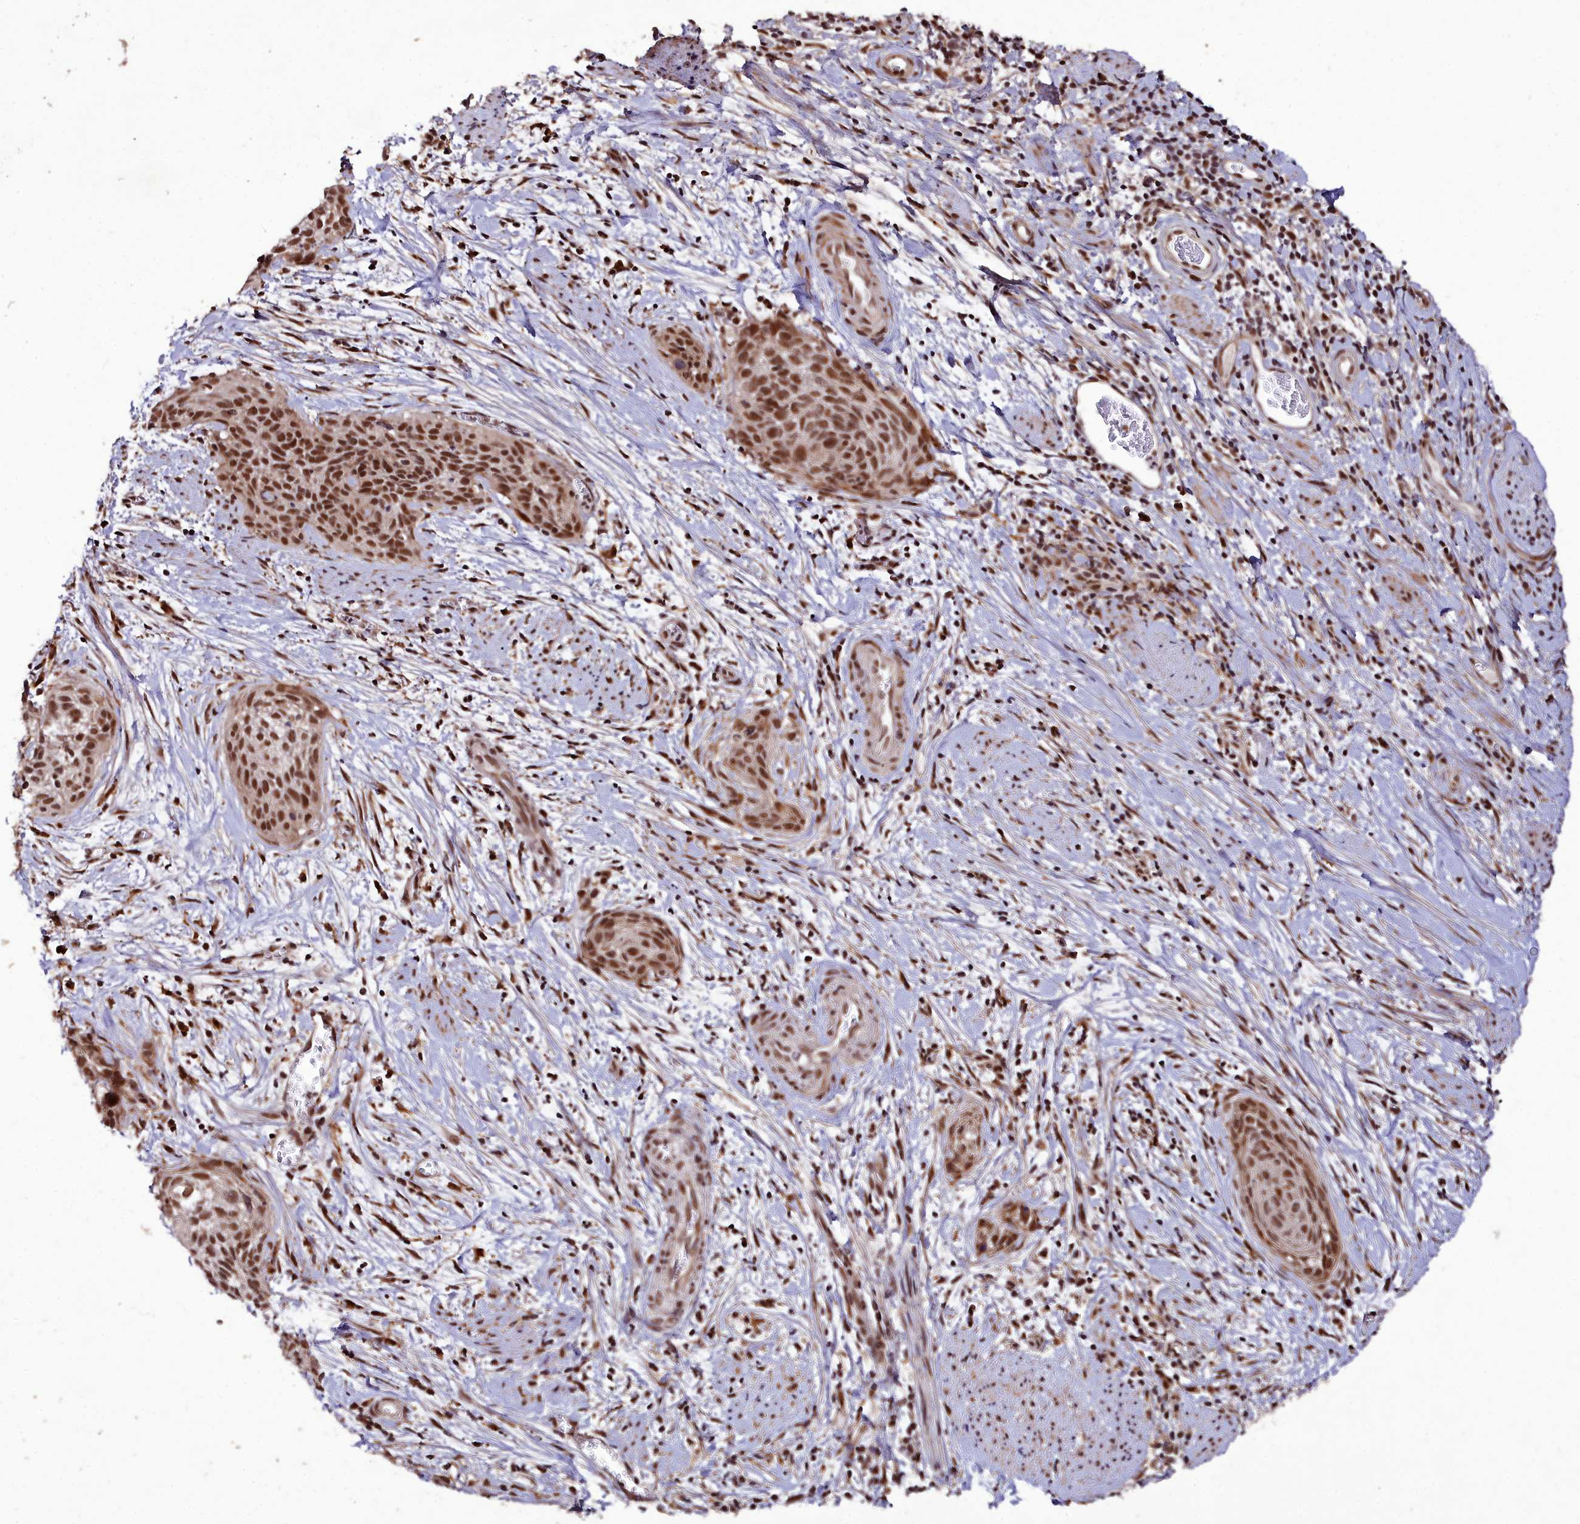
{"staining": {"intensity": "strong", "quantity": ">75%", "location": "nuclear"}, "tissue": "cervical cancer", "cell_type": "Tumor cells", "image_type": "cancer", "snomed": [{"axis": "morphology", "description": "Squamous cell carcinoma, NOS"}, {"axis": "topography", "description": "Cervix"}], "caption": "The histopathology image shows immunohistochemical staining of cervical squamous cell carcinoma. There is strong nuclear staining is present in about >75% of tumor cells.", "gene": "CXXC1", "patient": {"sex": "female", "age": 55}}